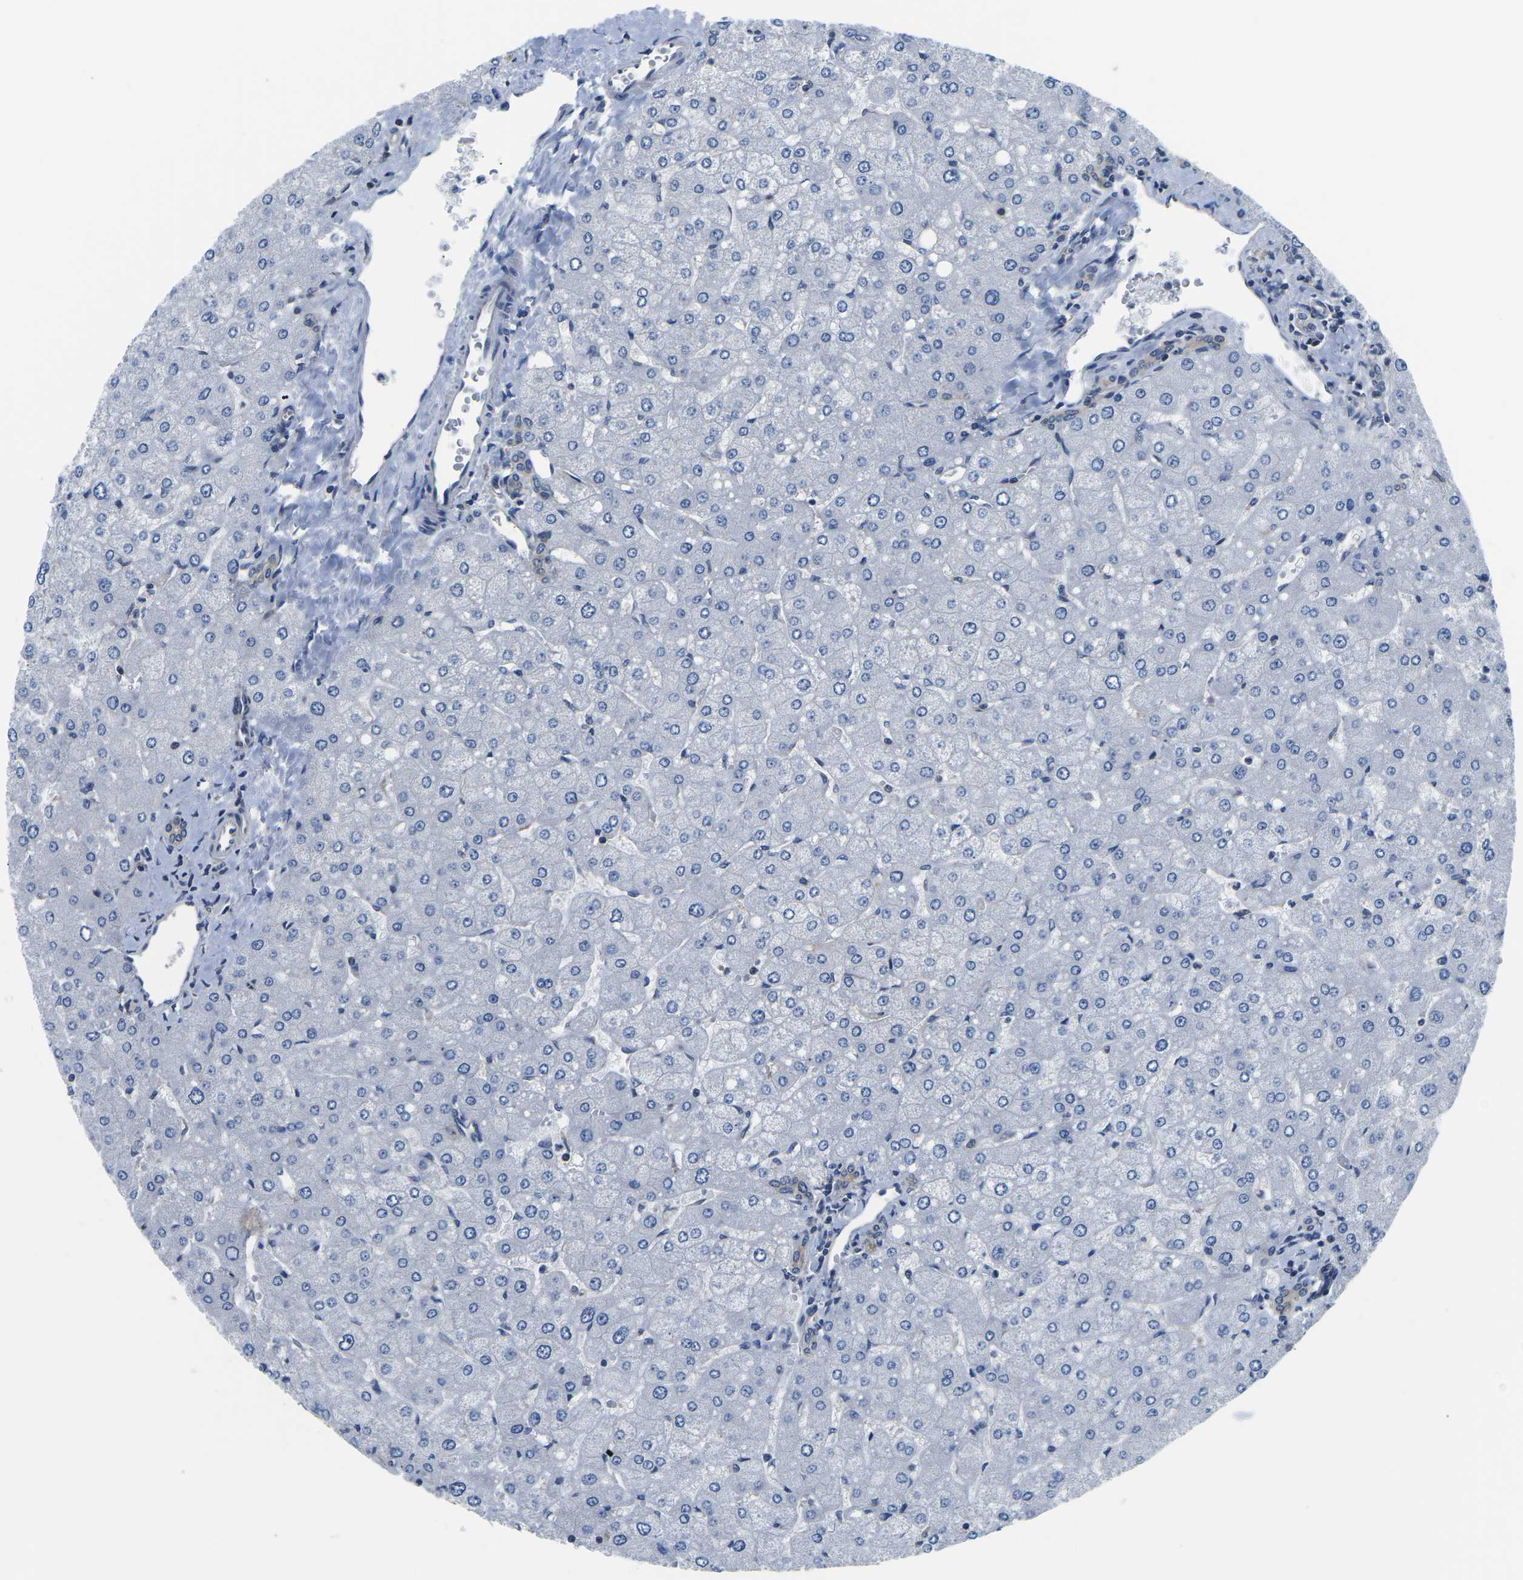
{"staining": {"intensity": "weak", "quantity": "25%-75%", "location": "cytoplasmic/membranous"}, "tissue": "liver", "cell_type": "Cholangiocytes", "image_type": "normal", "snomed": [{"axis": "morphology", "description": "Normal tissue, NOS"}, {"axis": "topography", "description": "Liver"}], "caption": "Cholangiocytes display low levels of weak cytoplasmic/membranous staining in about 25%-75% of cells in benign human liver. The staining was performed using DAB to visualize the protein expression in brown, while the nuclei were stained in blue with hematoxylin (Magnification: 20x).", "gene": "GSK3B", "patient": {"sex": "male", "age": 55}}